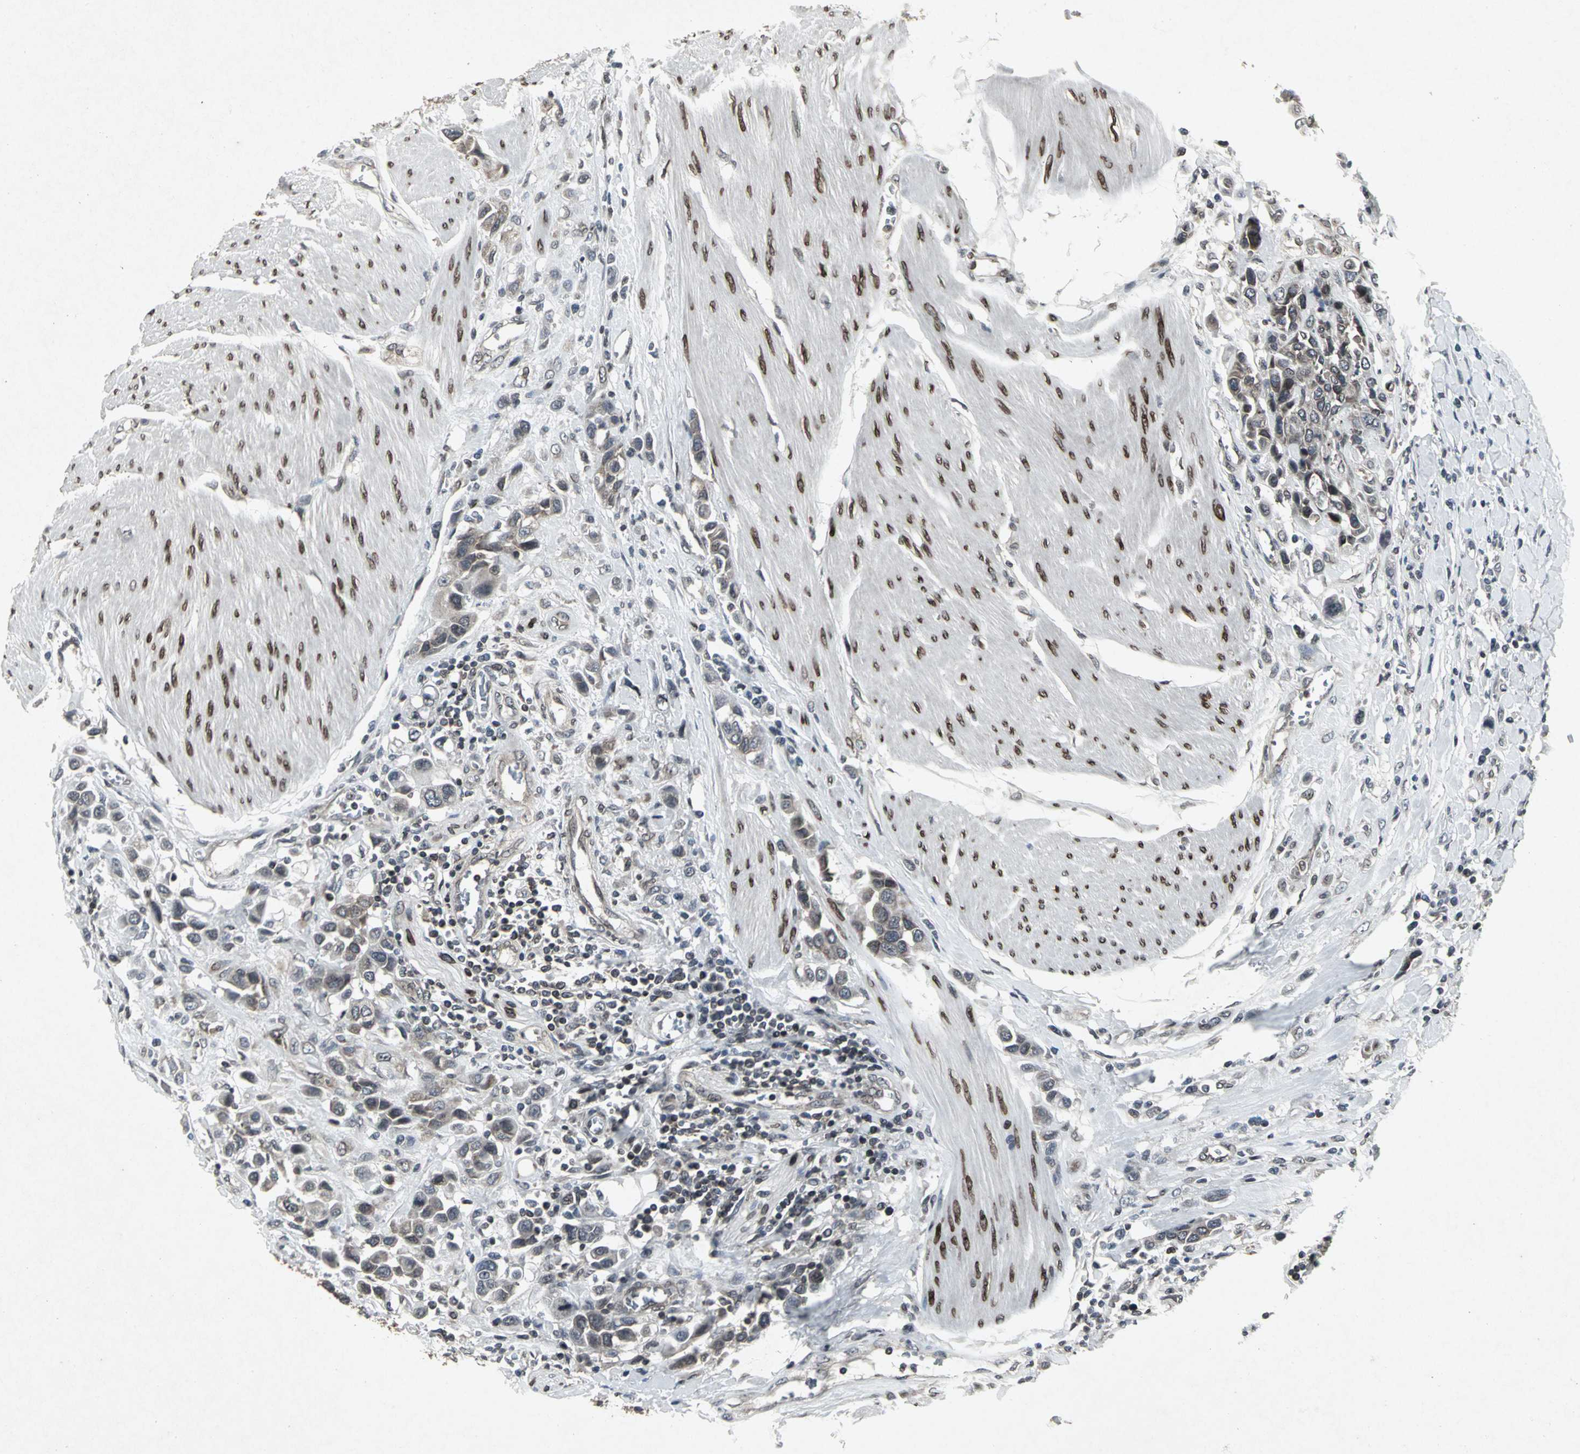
{"staining": {"intensity": "moderate", "quantity": "<25%", "location": "cytoplasmic/membranous,nuclear"}, "tissue": "urothelial cancer", "cell_type": "Tumor cells", "image_type": "cancer", "snomed": [{"axis": "morphology", "description": "Urothelial carcinoma, High grade"}, {"axis": "topography", "description": "Urinary bladder"}], "caption": "Immunohistochemistry (IHC) of human urothelial carcinoma (high-grade) displays low levels of moderate cytoplasmic/membranous and nuclear positivity in approximately <25% of tumor cells.", "gene": "SH2B3", "patient": {"sex": "male", "age": 50}}